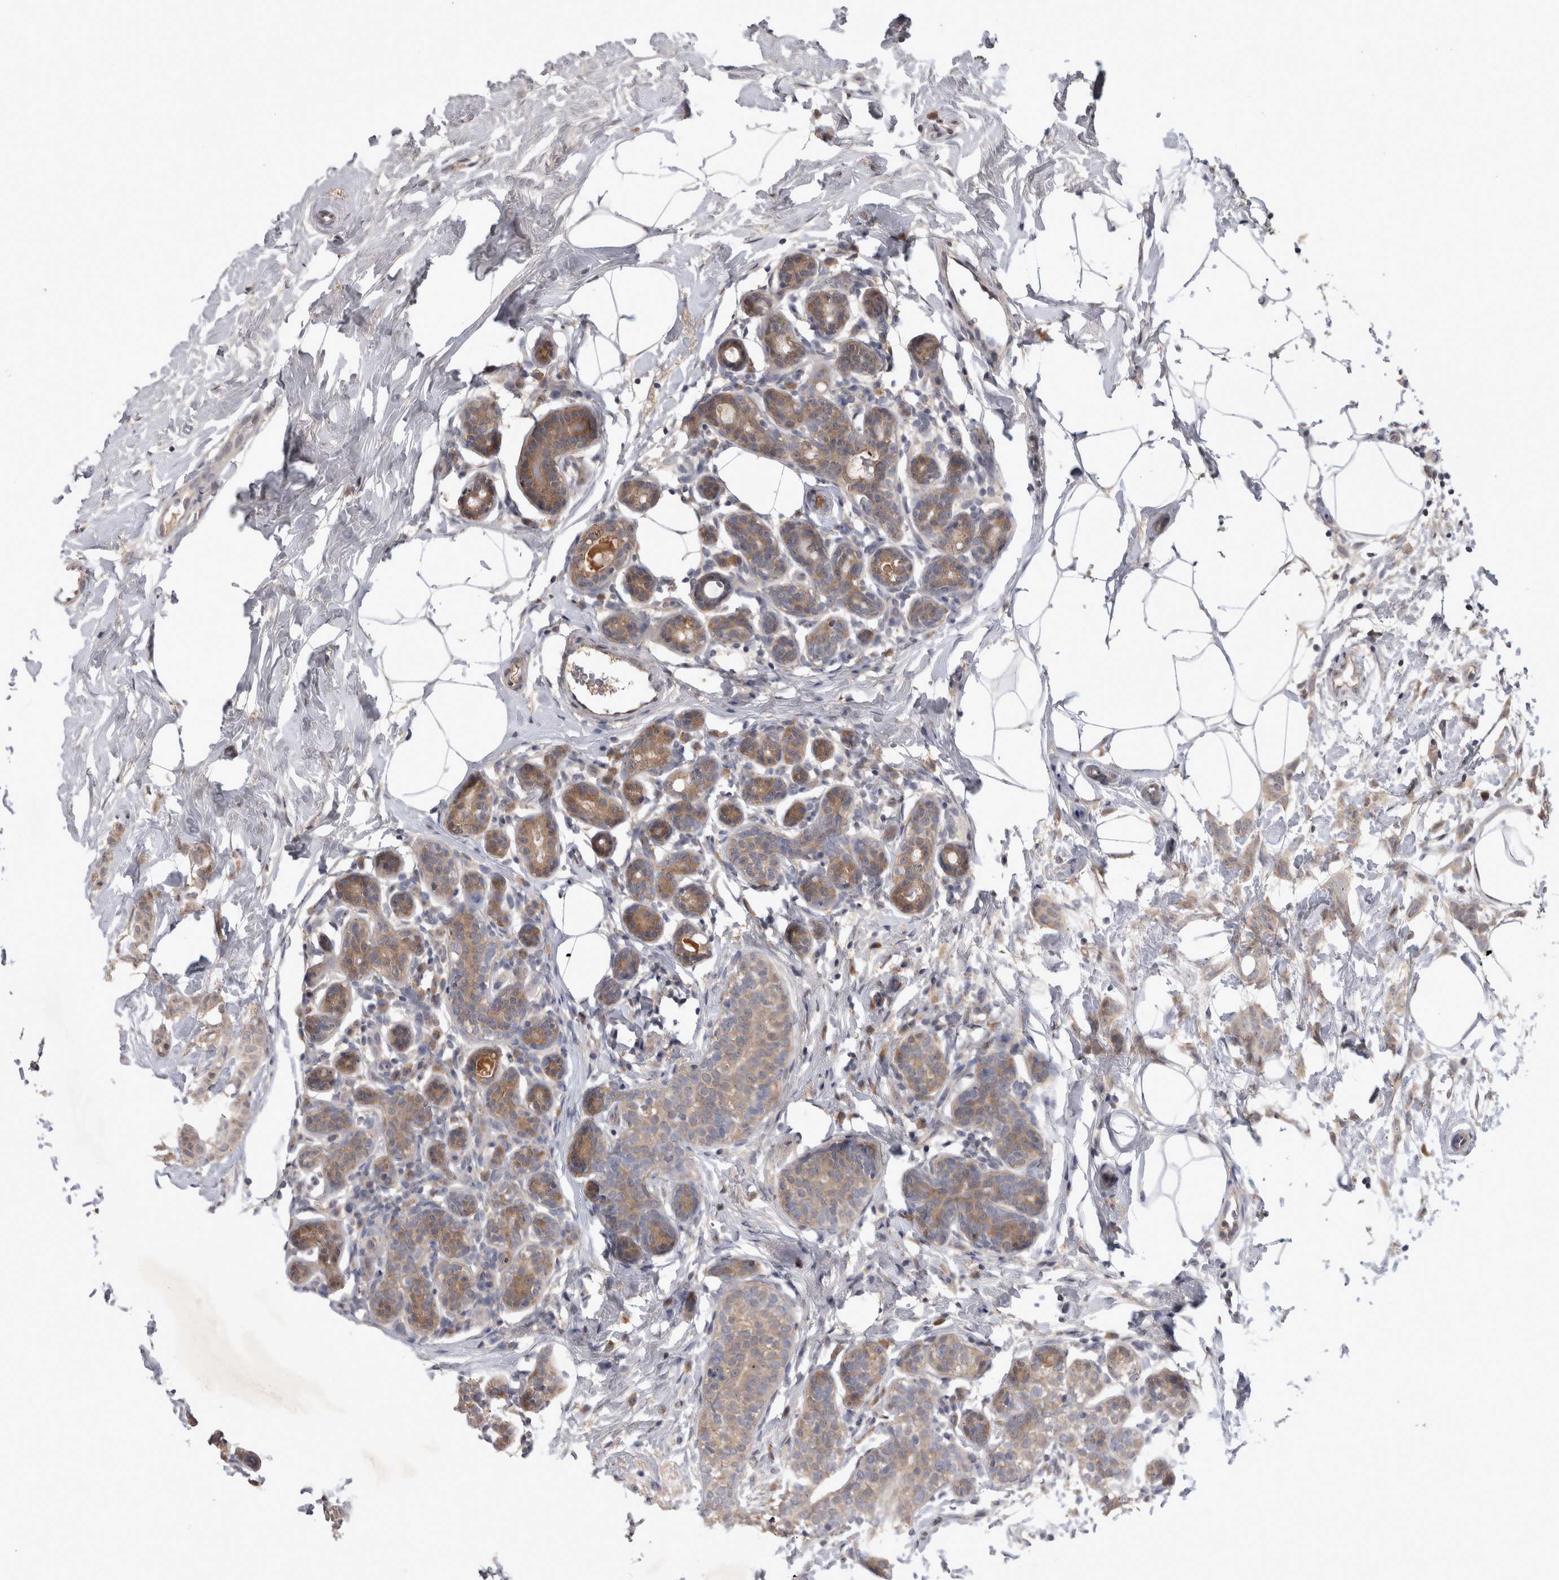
{"staining": {"intensity": "moderate", "quantity": ">75%", "location": "cytoplasmic/membranous"}, "tissue": "breast cancer", "cell_type": "Tumor cells", "image_type": "cancer", "snomed": [{"axis": "morphology", "description": "Lobular carcinoma, in situ"}, {"axis": "morphology", "description": "Lobular carcinoma"}, {"axis": "topography", "description": "Breast"}], "caption": "Immunohistochemistry histopathology image of neoplastic tissue: breast cancer (lobular carcinoma in situ) stained using IHC displays medium levels of moderate protein expression localized specifically in the cytoplasmic/membranous of tumor cells, appearing as a cytoplasmic/membranous brown color.", "gene": "ZNF114", "patient": {"sex": "female", "age": 41}}